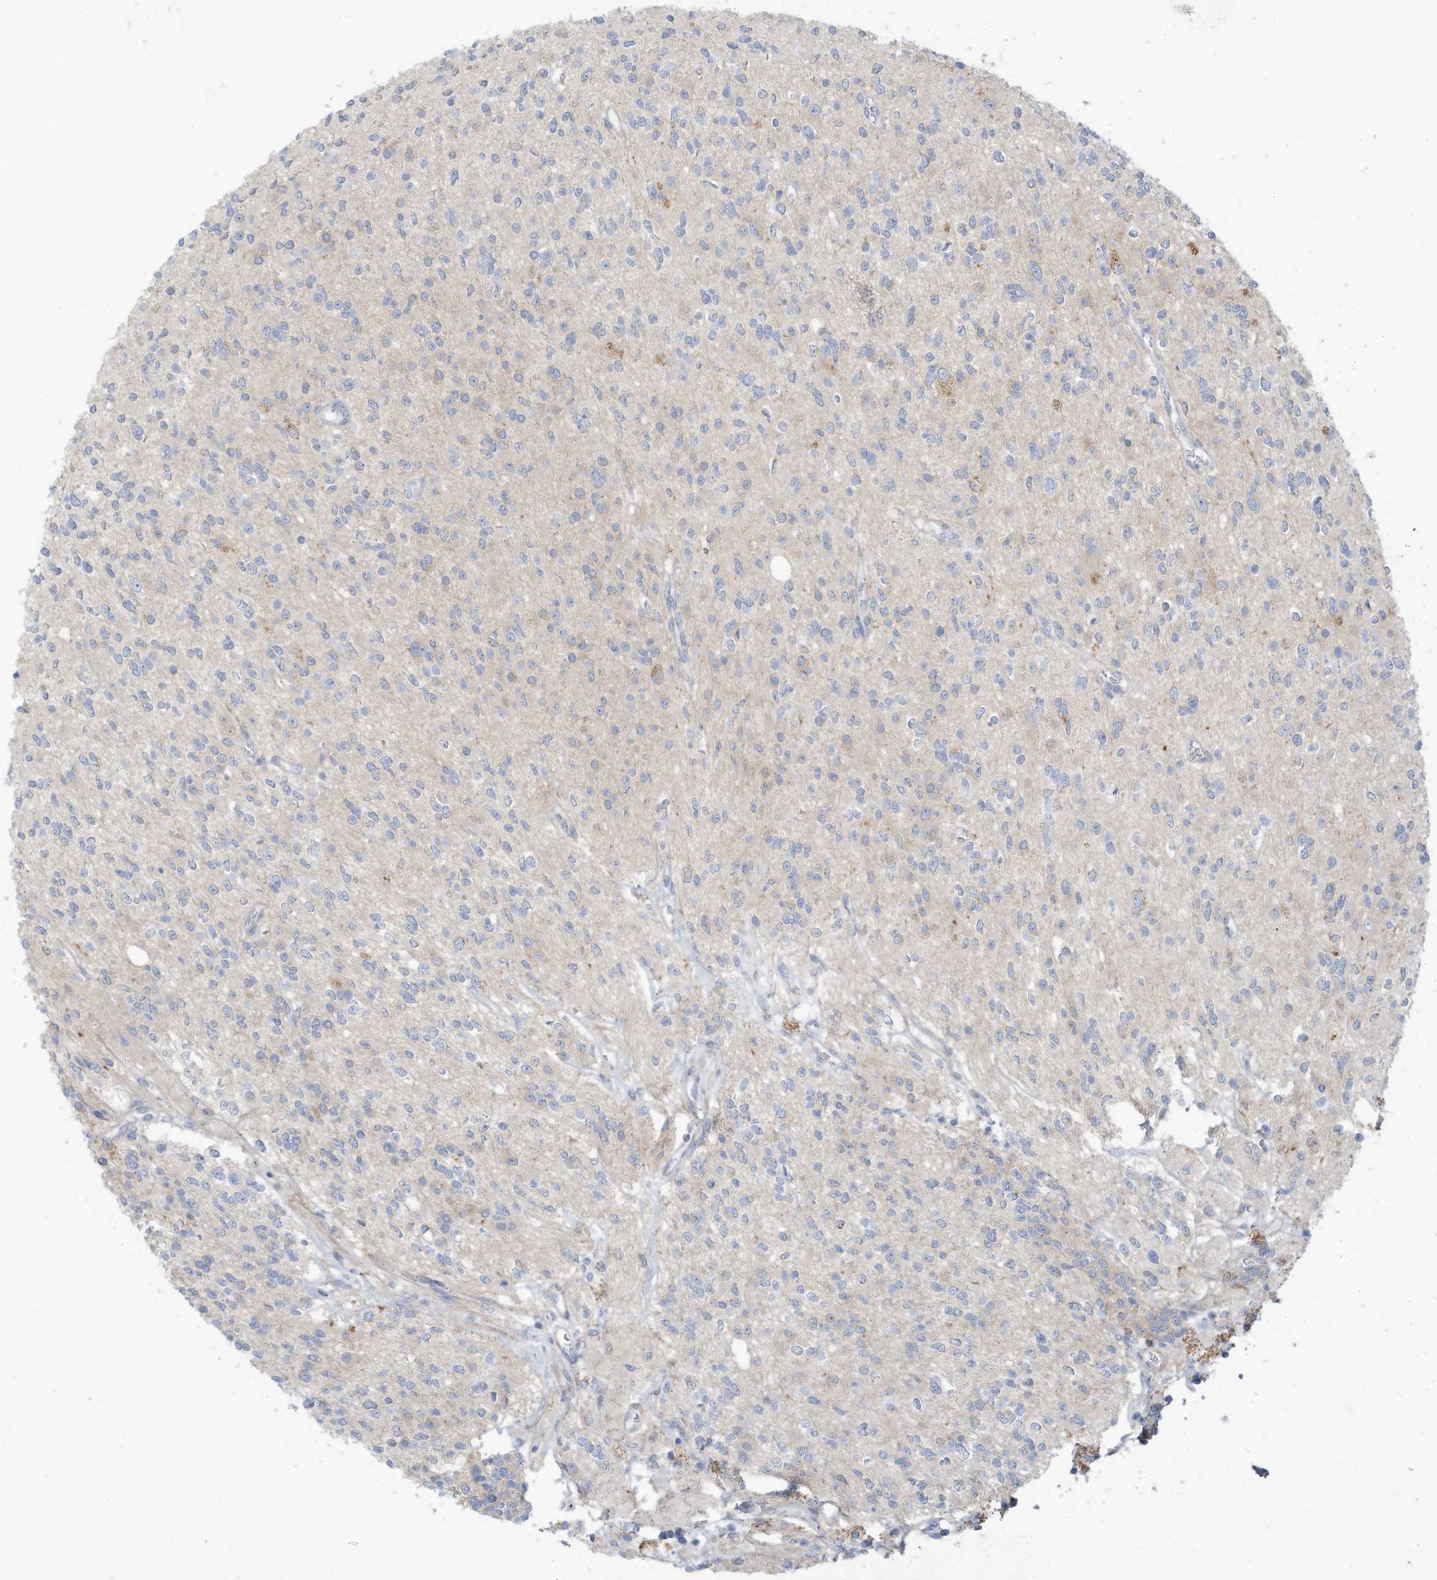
{"staining": {"intensity": "negative", "quantity": "none", "location": "none"}, "tissue": "glioma", "cell_type": "Tumor cells", "image_type": "cancer", "snomed": [{"axis": "morphology", "description": "Glioma, malignant, High grade"}, {"axis": "topography", "description": "Brain"}], "caption": "Malignant glioma (high-grade) stained for a protein using immunohistochemistry reveals no positivity tumor cells.", "gene": "TRMT2B", "patient": {"sex": "male", "age": 34}}